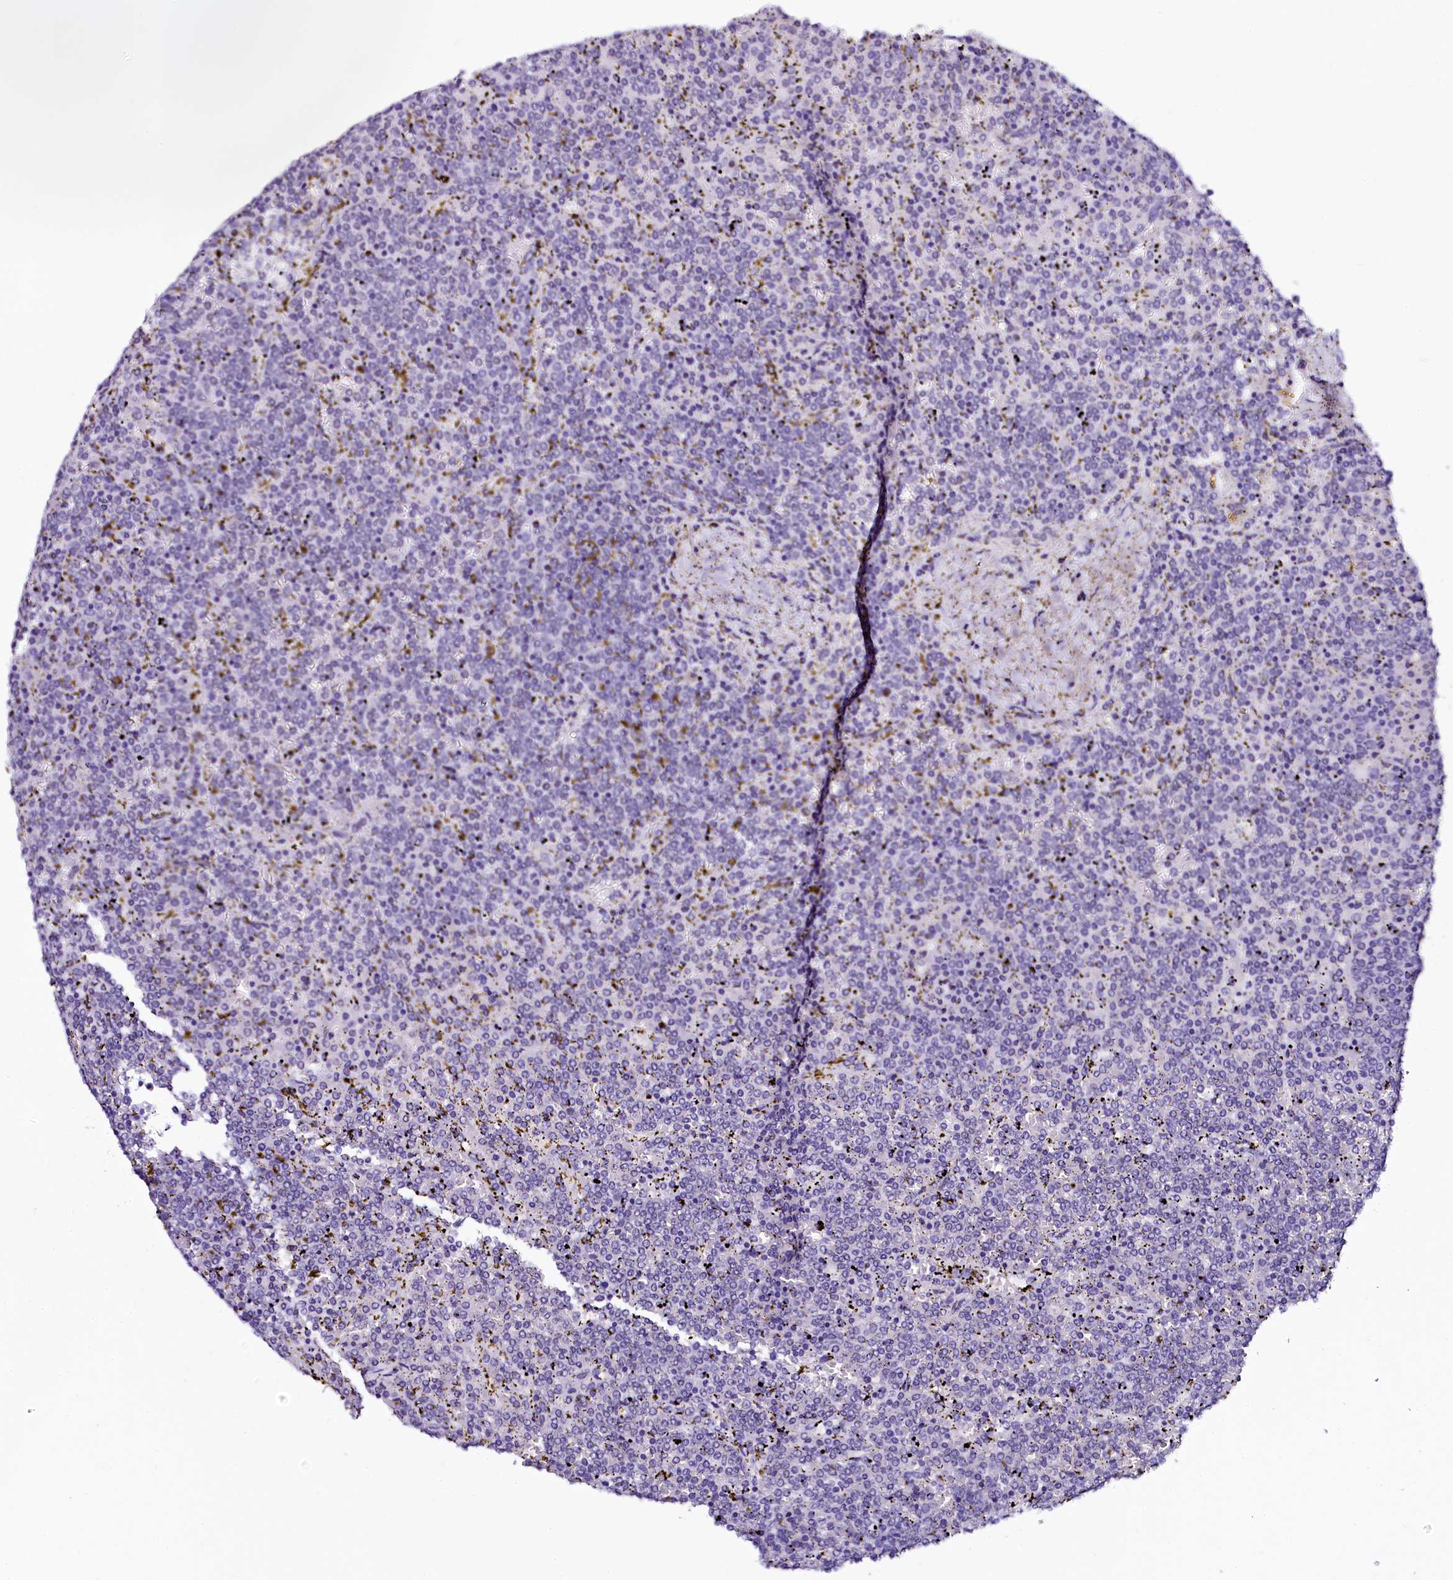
{"staining": {"intensity": "negative", "quantity": "none", "location": "none"}, "tissue": "lymphoma", "cell_type": "Tumor cells", "image_type": "cancer", "snomed": [{"axis": "morphology", "description": "Malignant lymphoma, non-Hodgkin's type, Low grade"}, {"axis": "topography", "description": "Spleen"}], "caption": "Protein analysis of lymphoma demonstrates no significant positivity in tumor cells.", "gene": "SORD", "patient": {"sex": "female", "age": 19}}